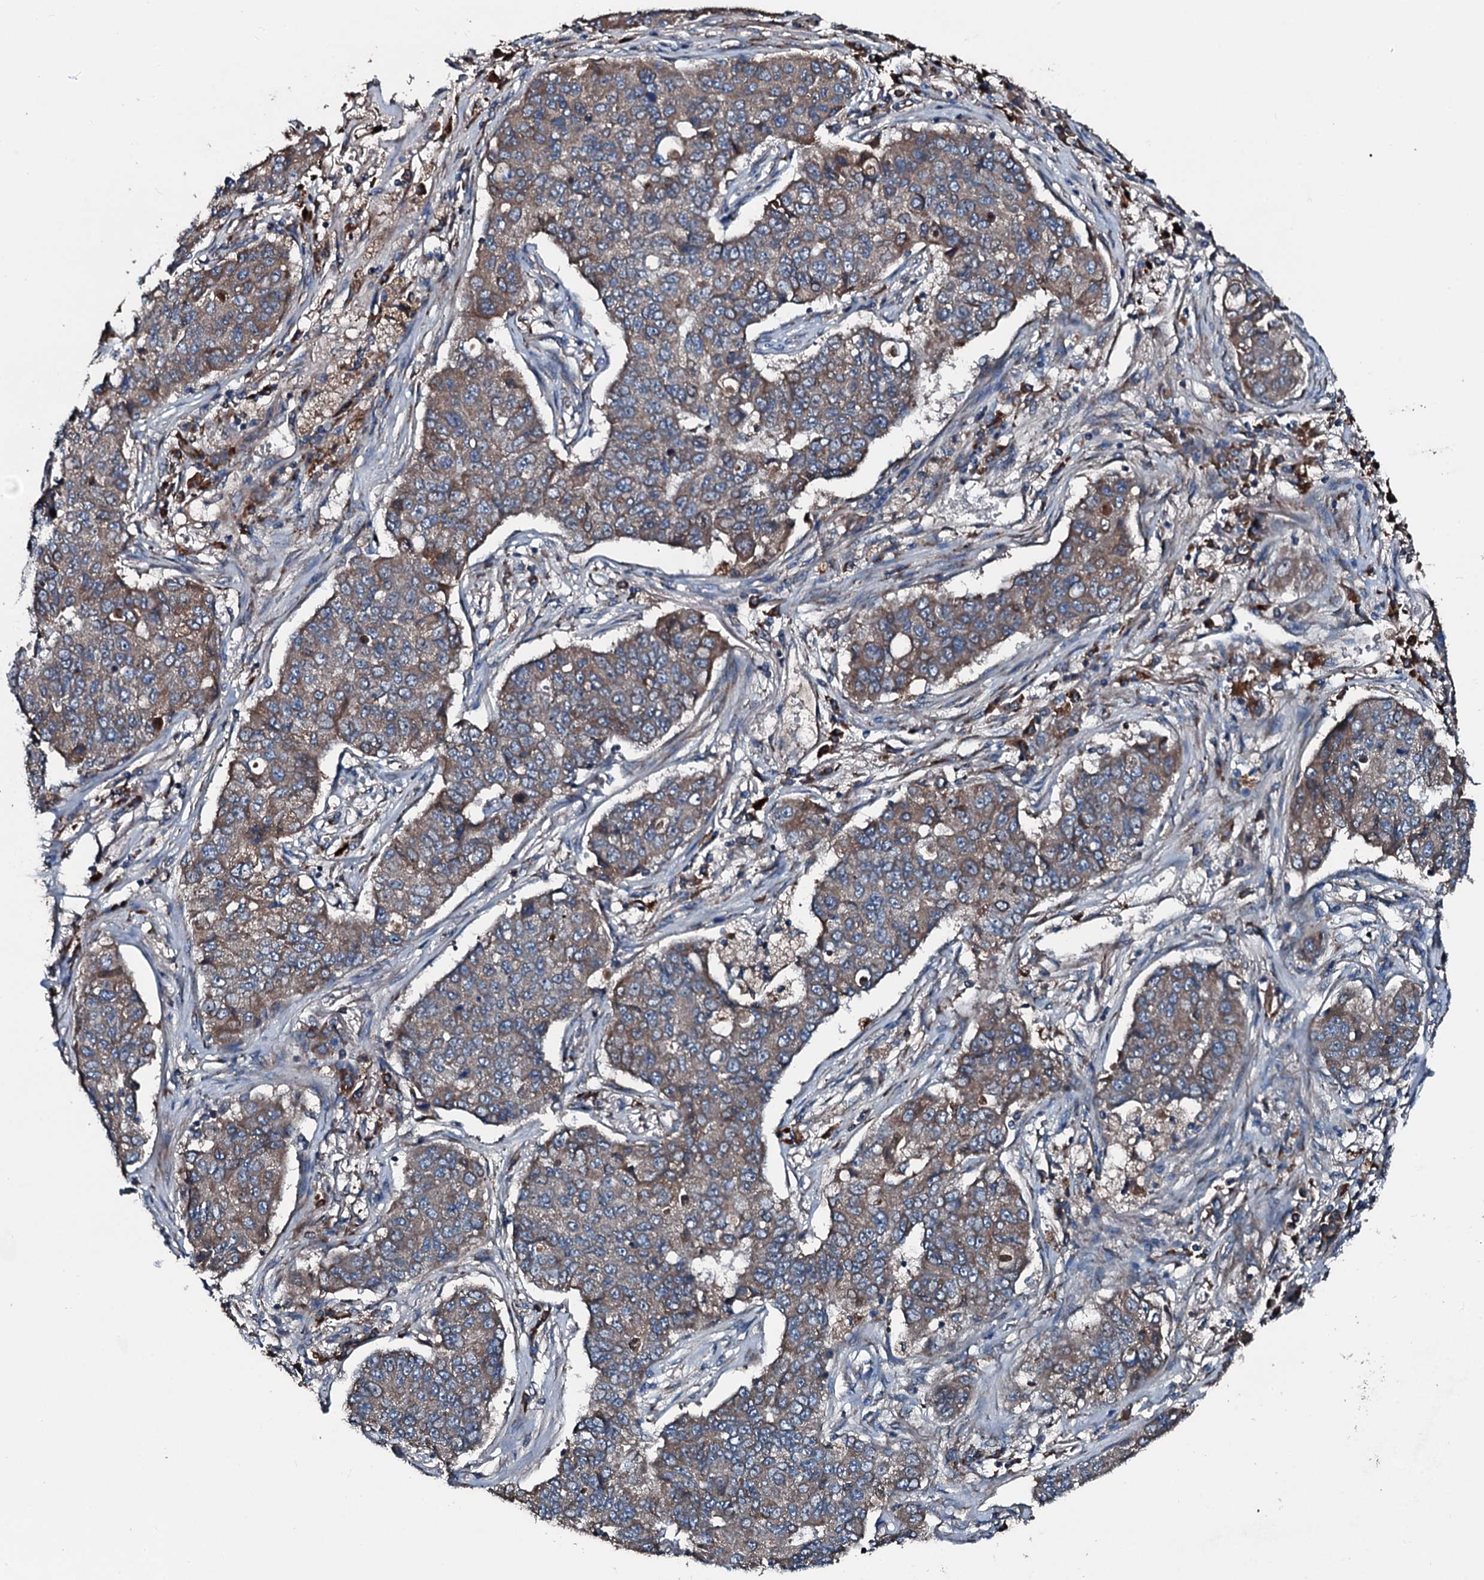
{"staining": {"intensity": "weak", "quantity": "25%-75%", "location": "cytoplasmic/membranous"}, "tissue": "lung cancer", "cell_type": "Tumor cells", "image_type": "cancer", "snomed": [{"axis": "morphology", "description": "Squamous cell carcinoma, NOS"}, {"axis": "topography", "description": "Lung"}], "caption": "Brown immunohistochemical staining in lung cancer (squamous cell carcinoma) shows weak cytoplasmic/membranous expression in about 25%-75% of tumor cells.", "gene": "ACSS3", "patient": {"sex": "male", "age": 74}}